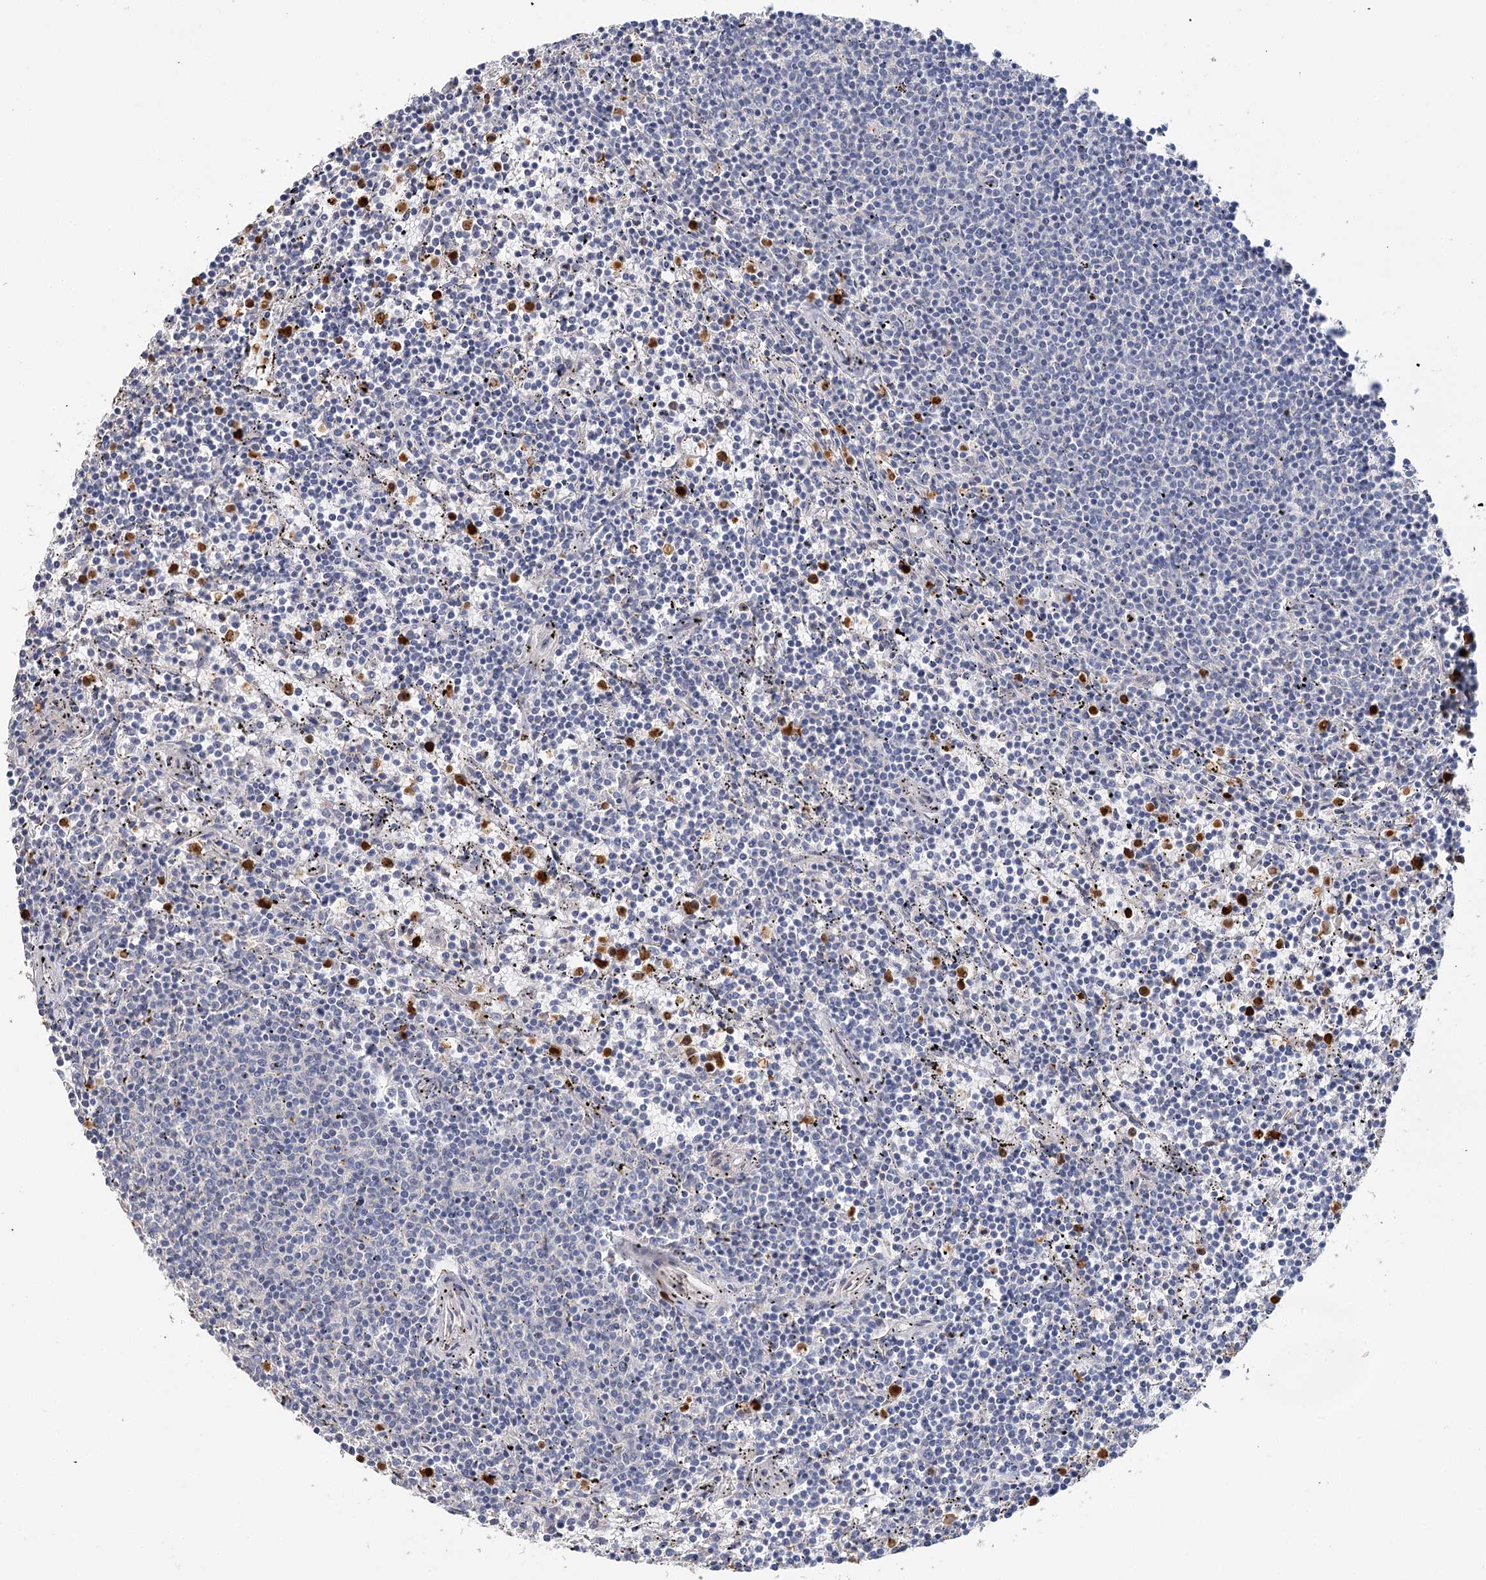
{"staining": {"intensity": "negative", "quantity": "none", "location": "none"}, "tissue": "lymphoma", "cell_type": "Tumor cells", "image_type": "cancer", "snomed": [{"axis": "morphology", "description": "Malignant lymphoma, non-Hodgkin's type, Low grade"}, {"axis": "topography", "description": "Spleen"}], "caption": "Protein analysis of low-grade malignant lymphoma, non-Hodgkin's type exhibits no significant expression in tumor cells.", "gene": "EPB41L5", "patient": {"sex": "female", "age": 50}}